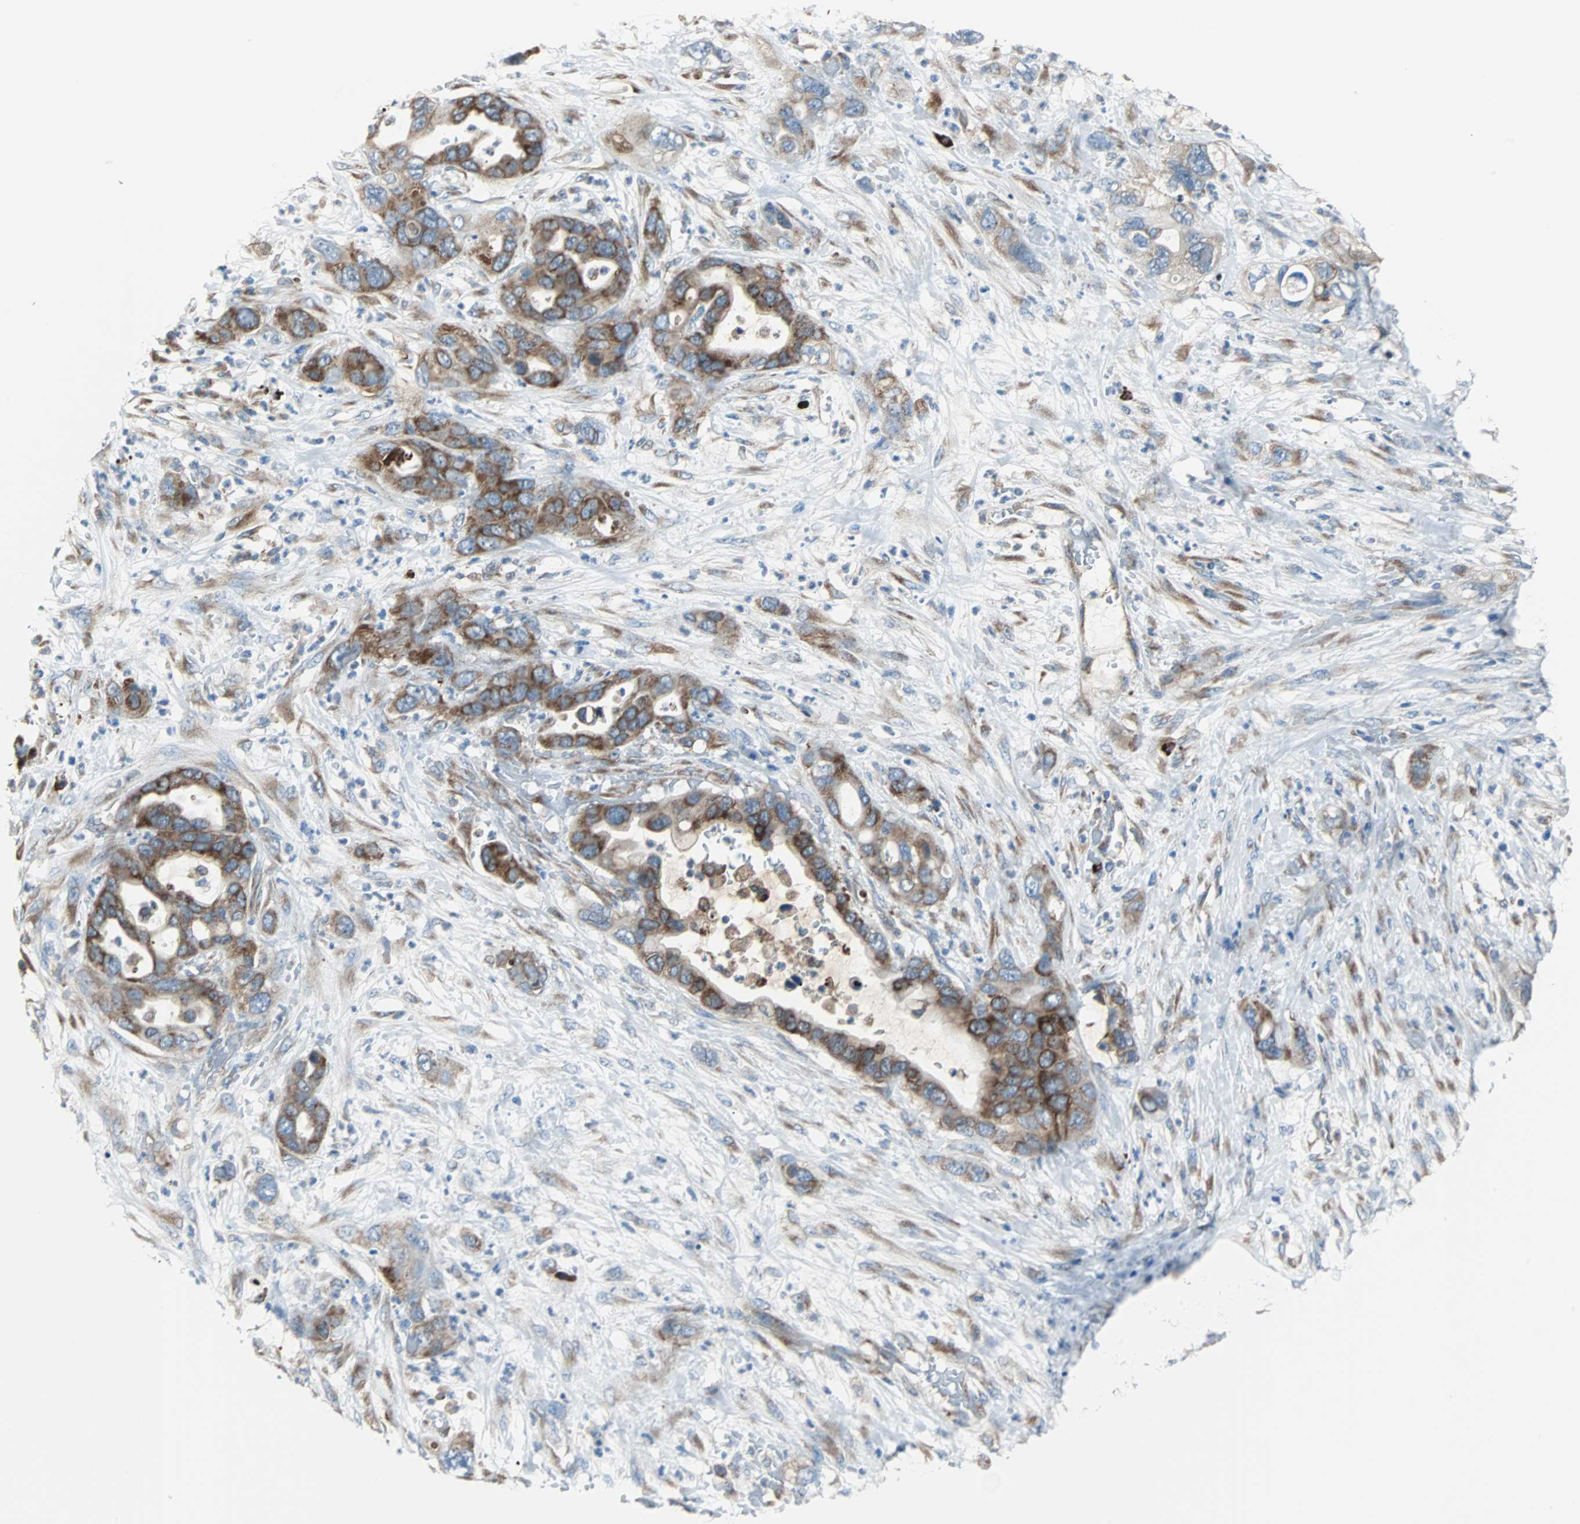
{"staining": {"intensity": "moderate", "quantity": ">75%", "location": "cytoplasmic/membranous"}, "tissue": "pancreatic cancer", "cell_type": "Tumor cells", "image_type": "cancer", "snomed": [{"axis": "morphology", "description": "Adenocarcinoma, NOS"}, {"axis": "topography", "description": "Pancreas"}], "caption": "Immunohistochemistry (IHC) of pancreatic cancer exhibits medium levels of moderate cytoplasmic/membranous staining in approximately >75% of tumor cells.", "gene": "PDIA4", "patient": {"sex": "female", "age": 71}}